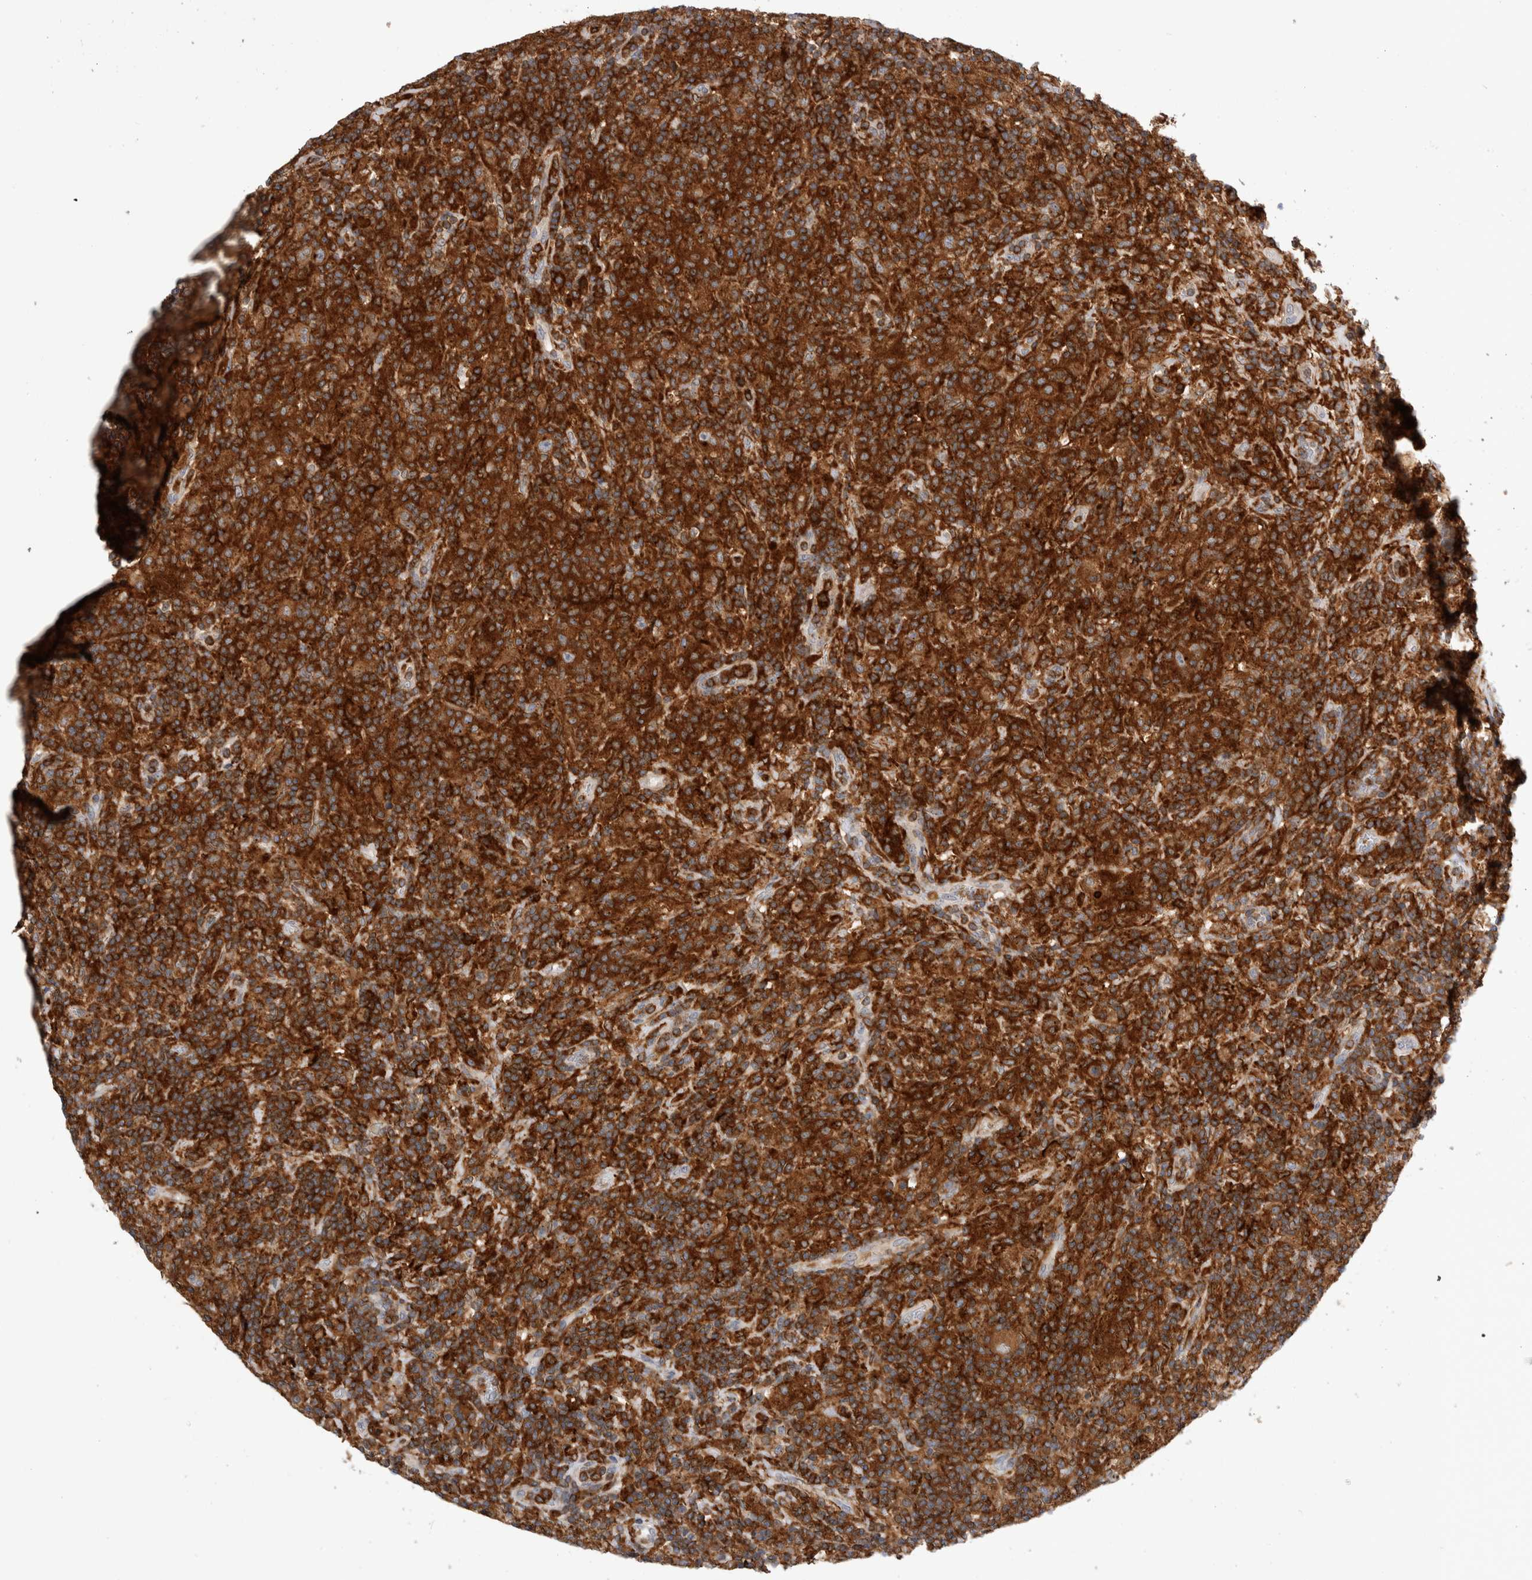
{"staining": {"intensity": "moderate", "quantity": ">75%", "location": "cytoplasmic/membranous"}, "tissue": "lymphoma", "cell_type": "Tumor cells", "image_type": "cancer", "snomed": [{"axis": "morphology", "description": "Hodgkin's disease, NOS"}, {"axis": "topography", "description": "Lymph node"}], "caption": "DAB immunohistochemical staining of lymphoma demonstrates moderate cytoplasmic/membranous protein positivity in approximately >75% of tumor cells. The staining was performed using DAB (3,3'-diaminobenzidine) to visualize the protein expression in brown, while the nuclei were stained in blue with hematoxylin (Magnification: 20x).", "gene": "CCDC88B", "patient": {"sex": "male", "age": 70}}